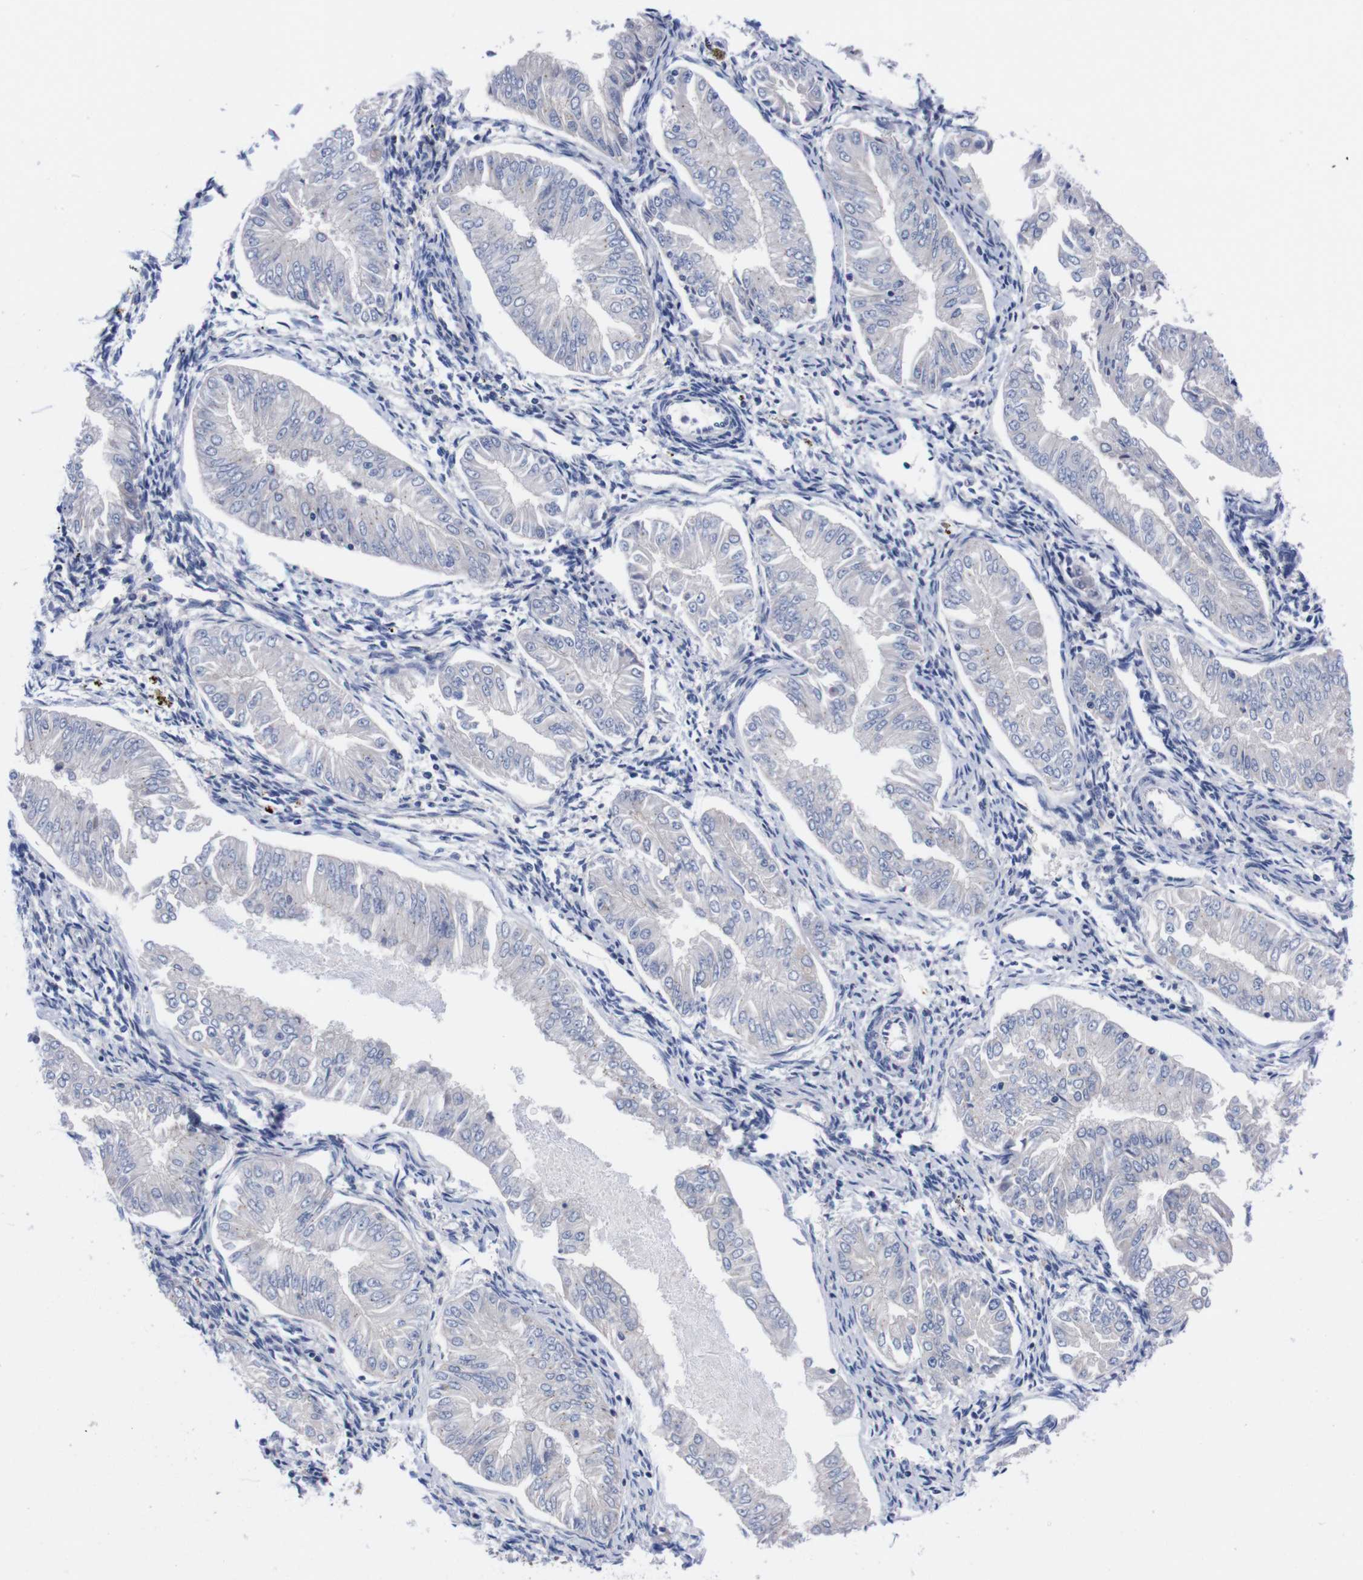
{"staining": {"intensity": "negative", "quantity": "none", "location": "none"}, "tissue": "endometrial cancer", "cell_type": "Tumor cells", "image_type": "cancer", "snomed": [{"axis": "morphology", "description": "Adenocarcinoma, NOS"}, {"axis": "topography", "description": "Endometrium"}], "caption": "Human adenocarcinoma (endometrial) stained for a protein using IHC demonstrates no staining in tumor cells.", "gene": "FAM210A", "patient": {"sex": "female", "age": 53}}